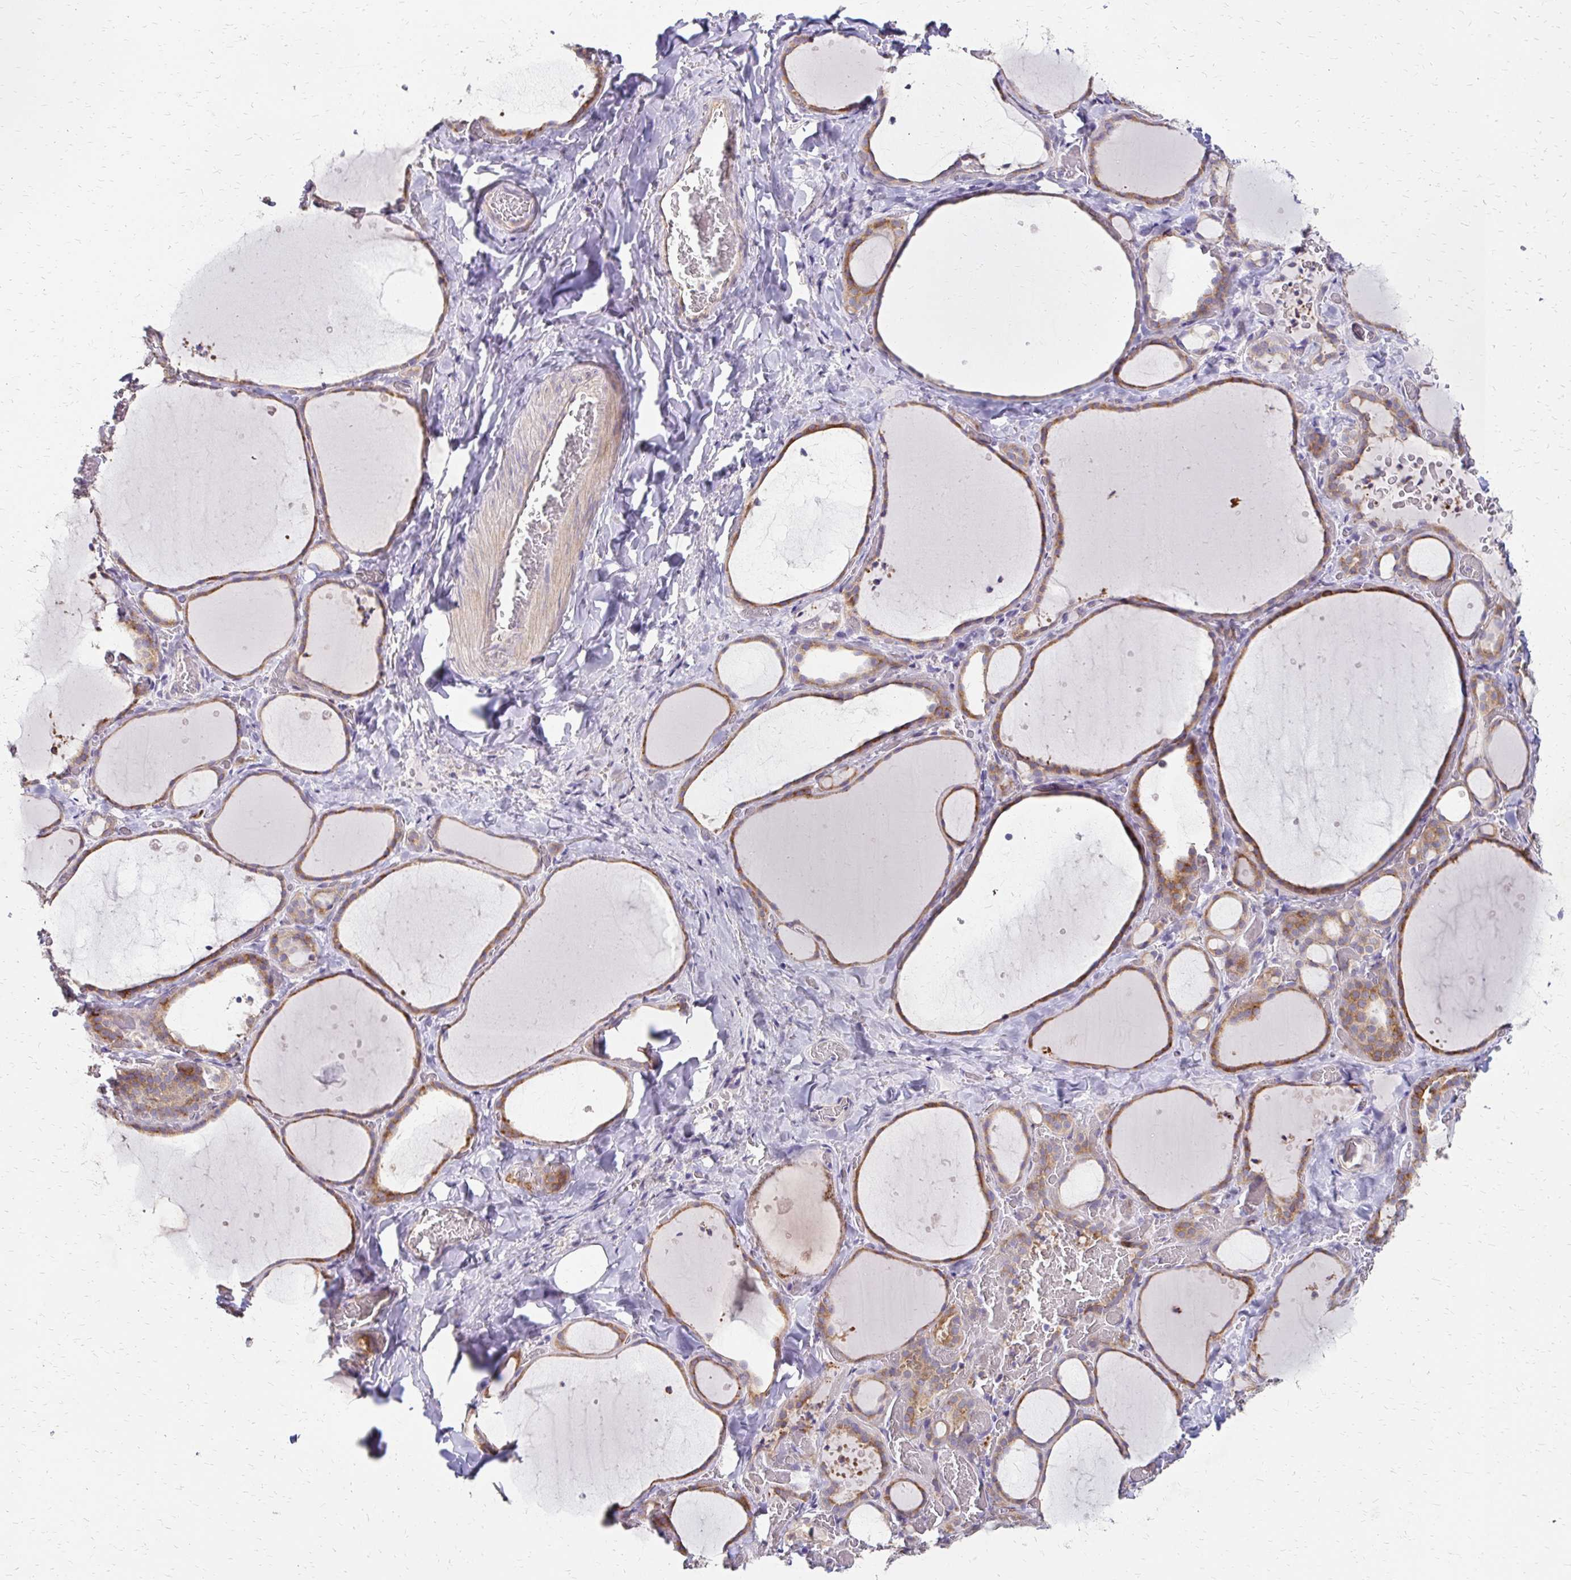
{"staining": {"intensity": "moderate", "quantity": ">75%", "location": "cytoplasmic/membranous"}, "tissue": "thyroid gland", "cell_type": "Glandular cells", "image_type": "normal", "snomed": [{"axis": "morphology", "description": "Normal tissue, NOS"}, {"axis": "topography", "description": "Thyroid gland"}], "caption": "Immunohistochemistry (IHC) image of benign human thyroid gland stained for a protein (brown), which demonstrates medium levels of moderate cytoplasmic/membranous positivity in approximately >75% of glandular cells.", "gene": "PRIMA1", "patient": {"sex": "female", "age": 36}}